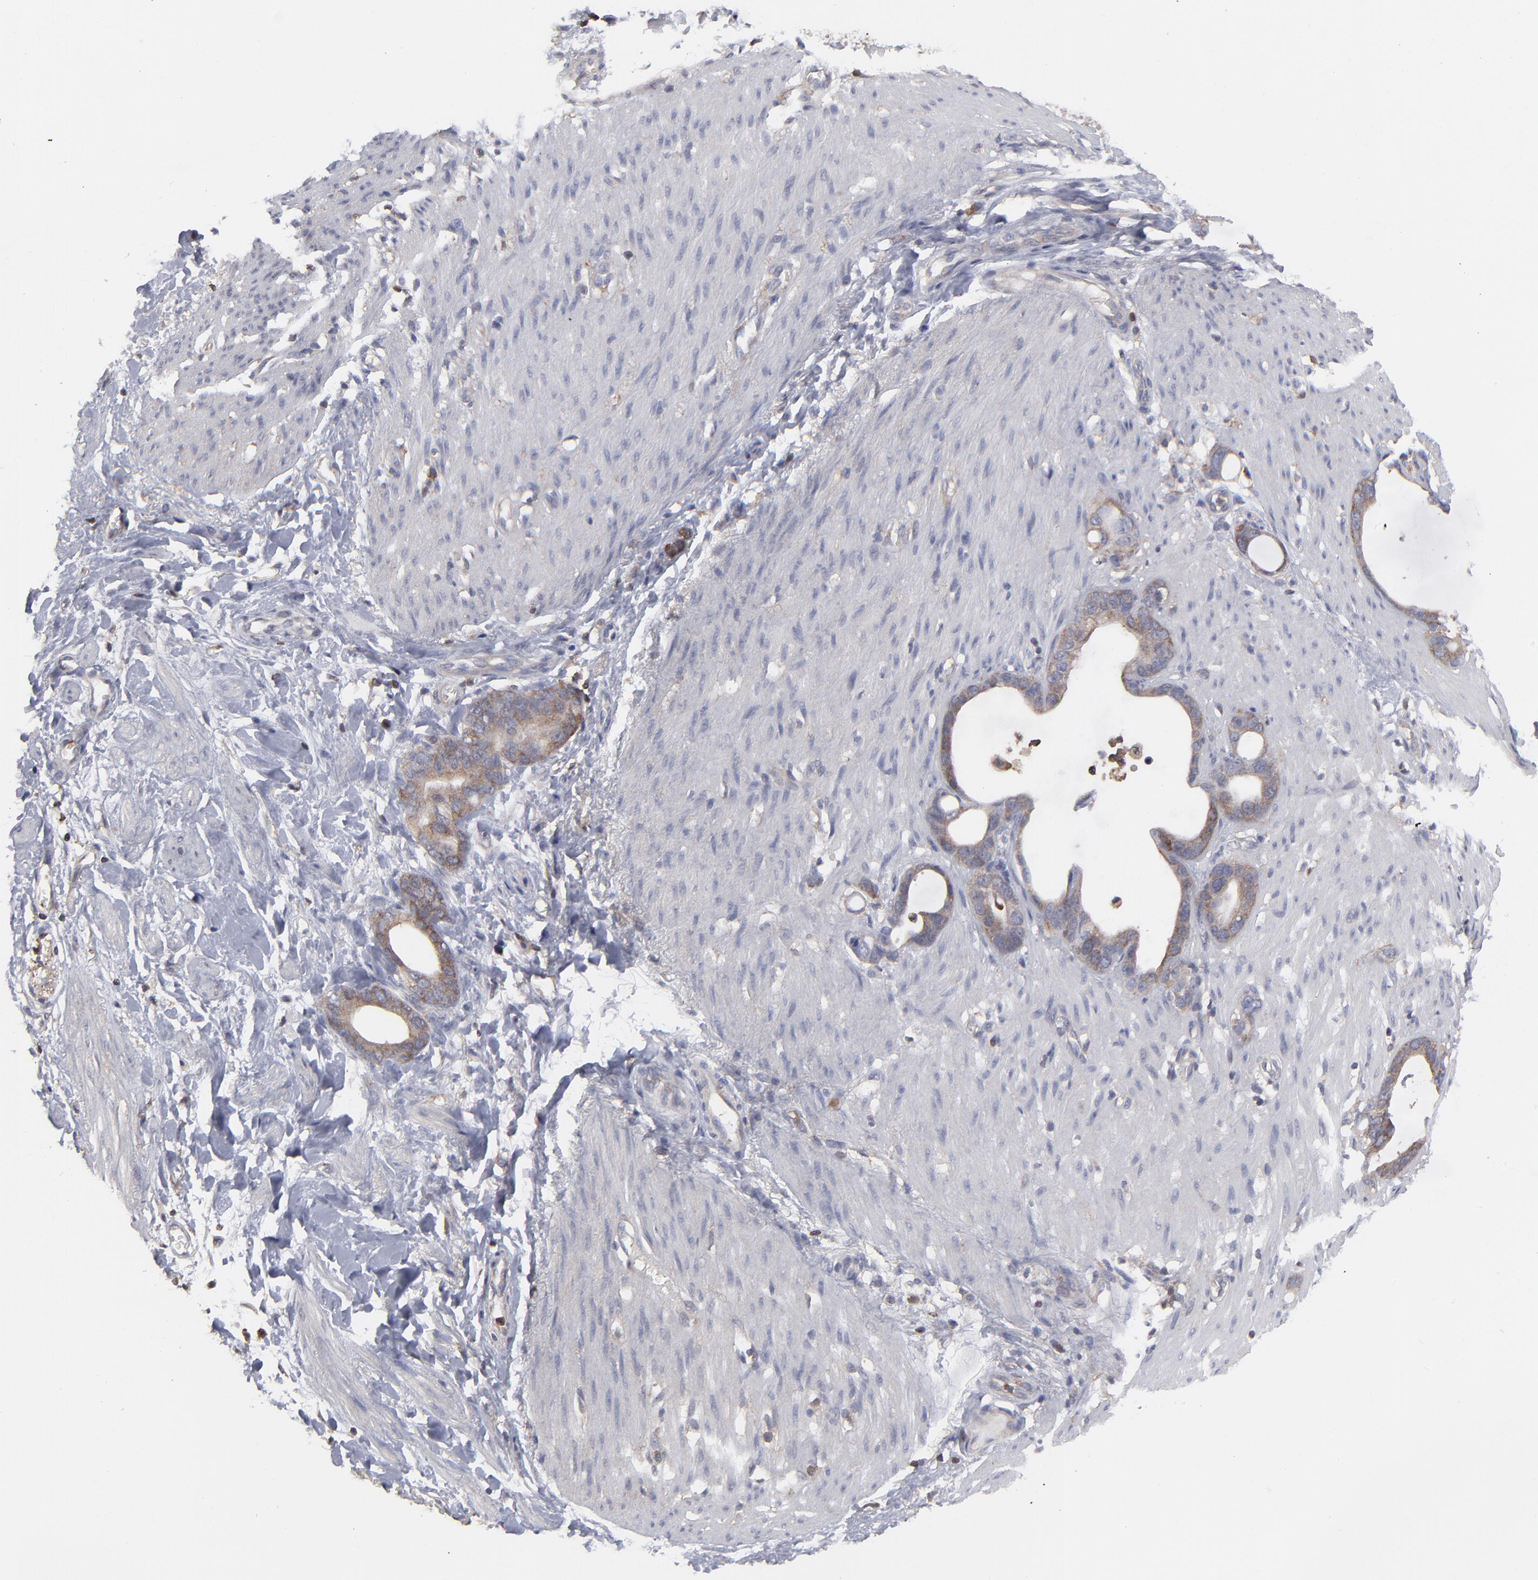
{"staining": {"intensity": "moderate", "quantity": ">75%", "location": "cytoplasmic/membranous"}, "tissue": "stomach cancer", "cell_type": "Tumor cells", "image_type": "cancer", "snomed": [{"axis": "morphology", "description": "Adenocarcinoma, NOS"}, {"axis": "topography", "description": "Stomach"}], "caption": "Protein expression analysis of human stomach cancer (adenocarcinoma) reveals moderate cytoplasmic/membranous staining in approximately >75% of tumor cells.", "gene": "MAP2K1", "patient": {"sex": "female", "age": 75}}